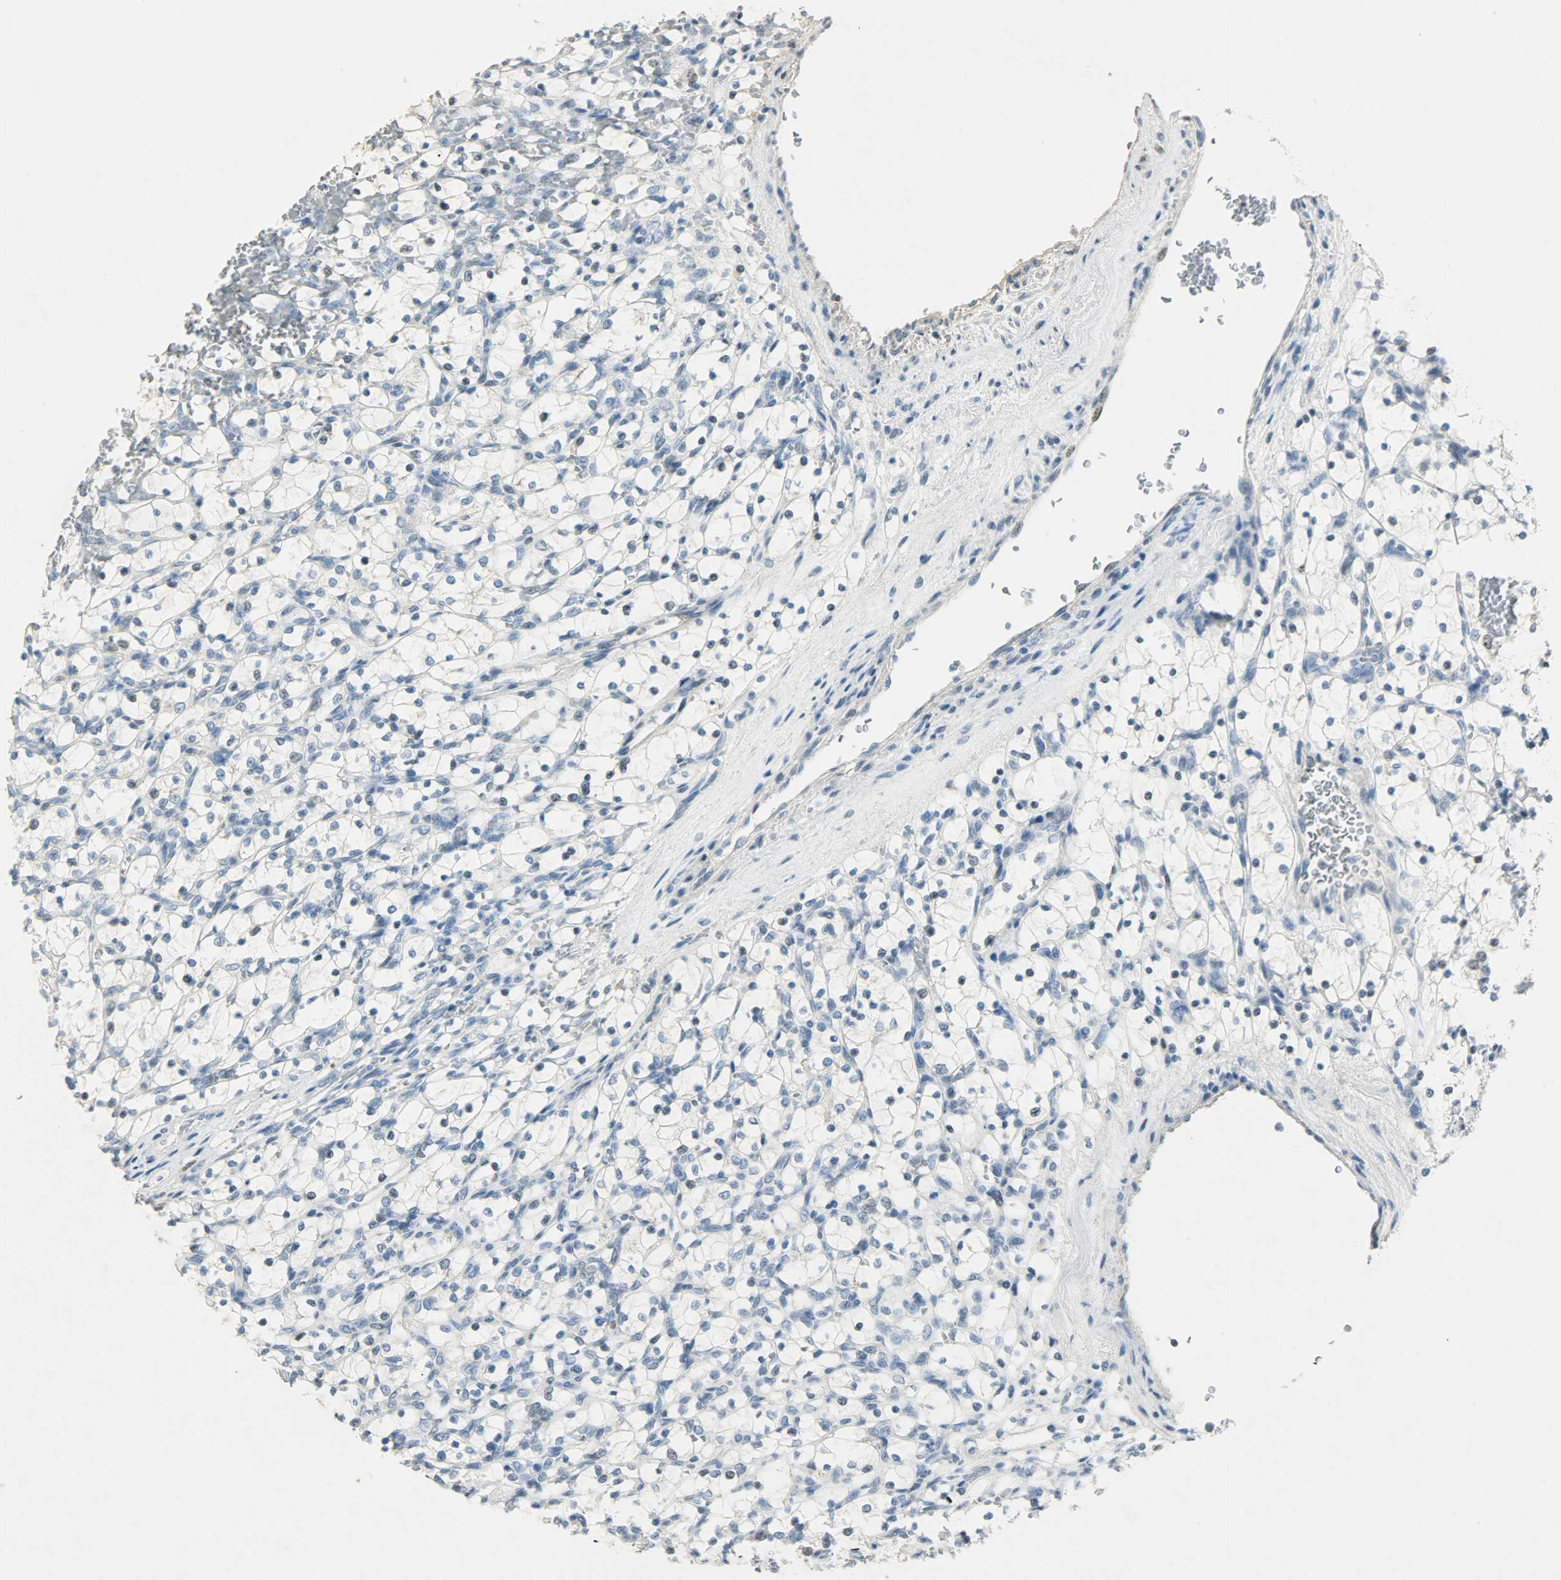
{"staining": {"intensity": "moderate", "quantity": "<25%", "location": "nuclear"}, "tissue": "renal cancer", "cell_type": "Tumor cells", "image_type": "cancer", "snomed": [{"axis": "morphology", "description": "Adenocarcinoma, NOS"}, {"axis": "topography", "description": "Kidney"}], "caption": "DAB (3,3'-diaminobenzidine) immunohistochemical staining of renal cancer shows moderate nuclear protein staining in approximately <25% of tumor cells.", "gene": "AURKB", "patient": {"sex": "female", "age": 69}}